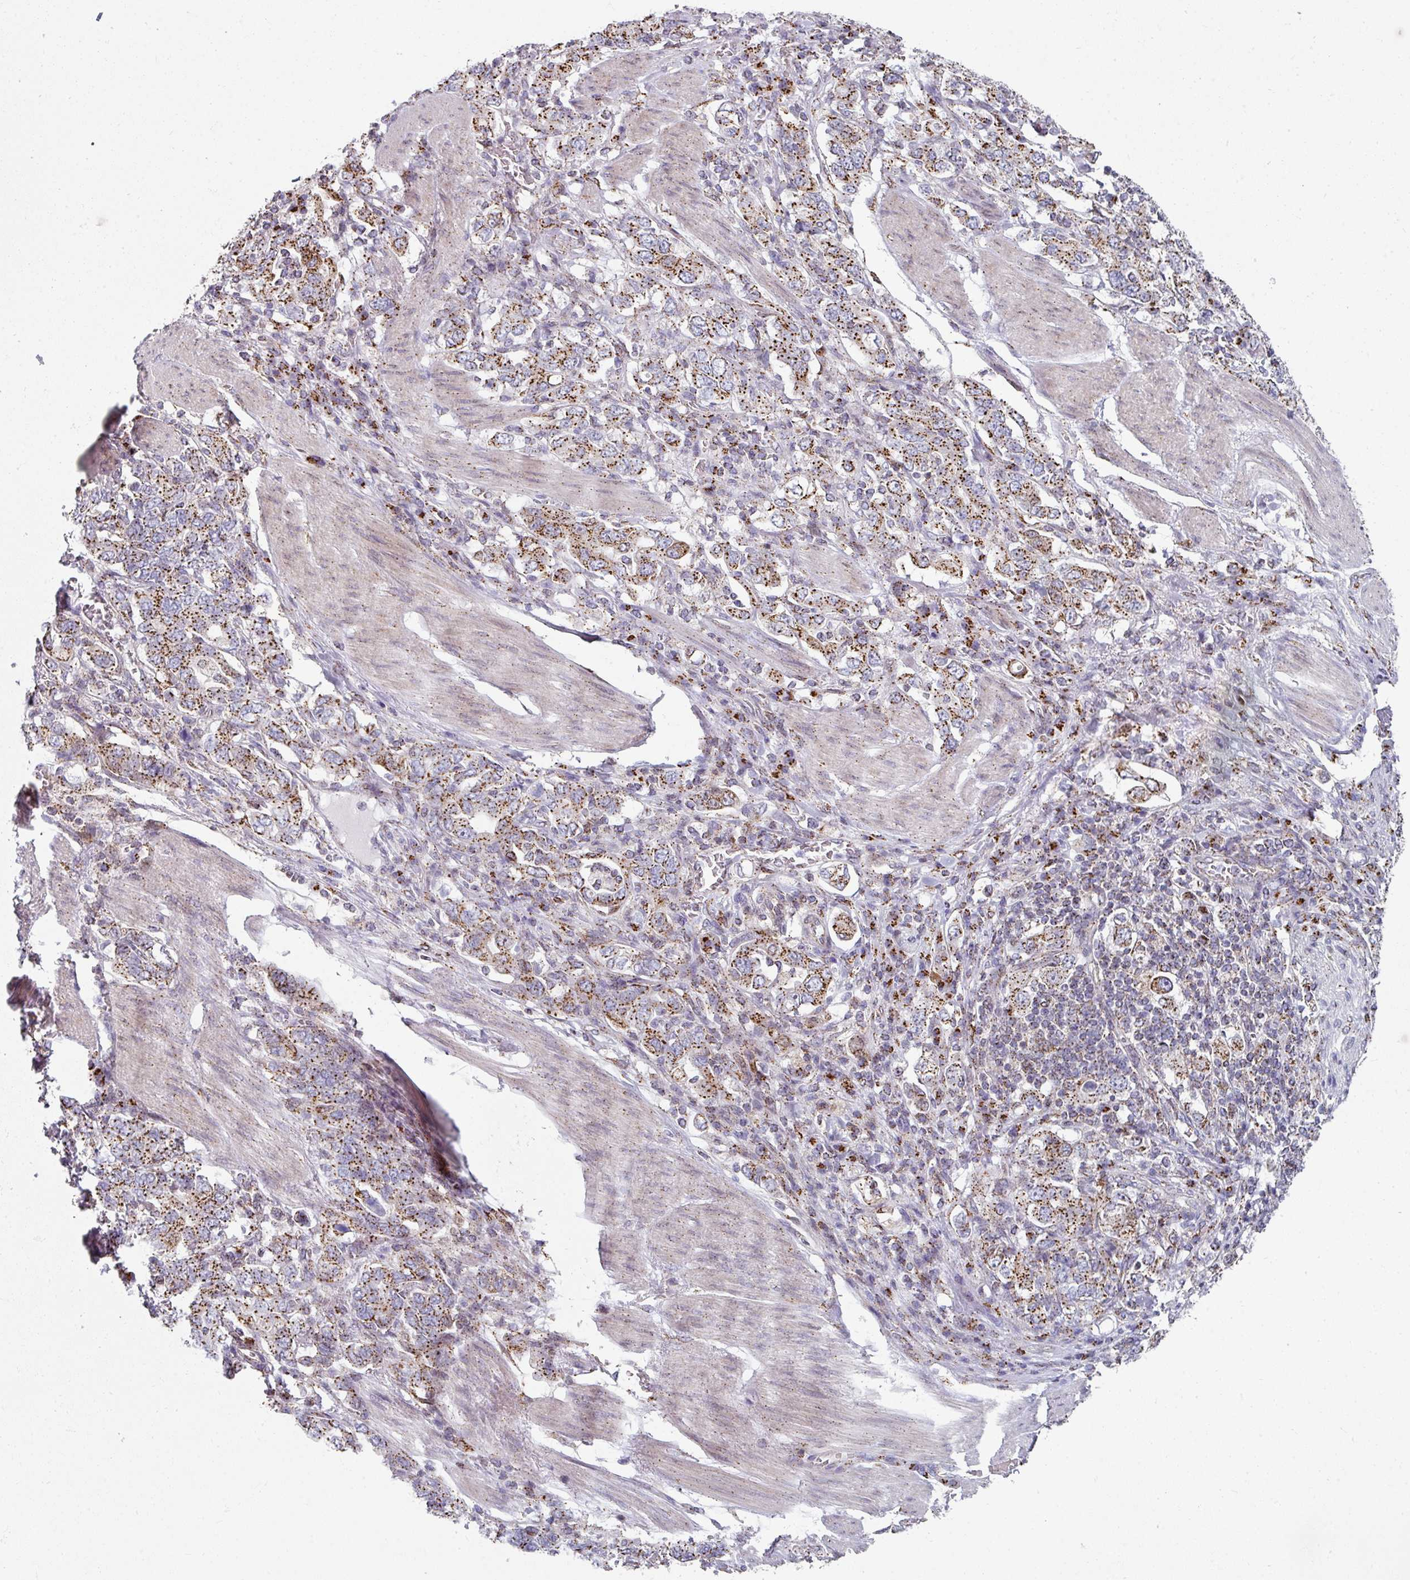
{"staining": {"intensity": "strong", "quantity": ">75%", "location": "cytoplasmic/membranous"}, "tissue": "stomach cancer", "cell_type": "Tumor cells", "image_type": "cancer", "snomed": [{"axis": "morphology", "description": "Adenocarcinoma, NOS"}, {"axis": "topography", "description": "Stomach, upper"}, {"axis": "topography", "description": "Stomach"}], "caption": "This is a histology image of immunohistochemistry staining of stomach cancer, which shows strong staining in the cytoplasmic/membranous of tumor cells.", "gene": "CCDC85B", "patient": {"sex": "male", "age": 62}}